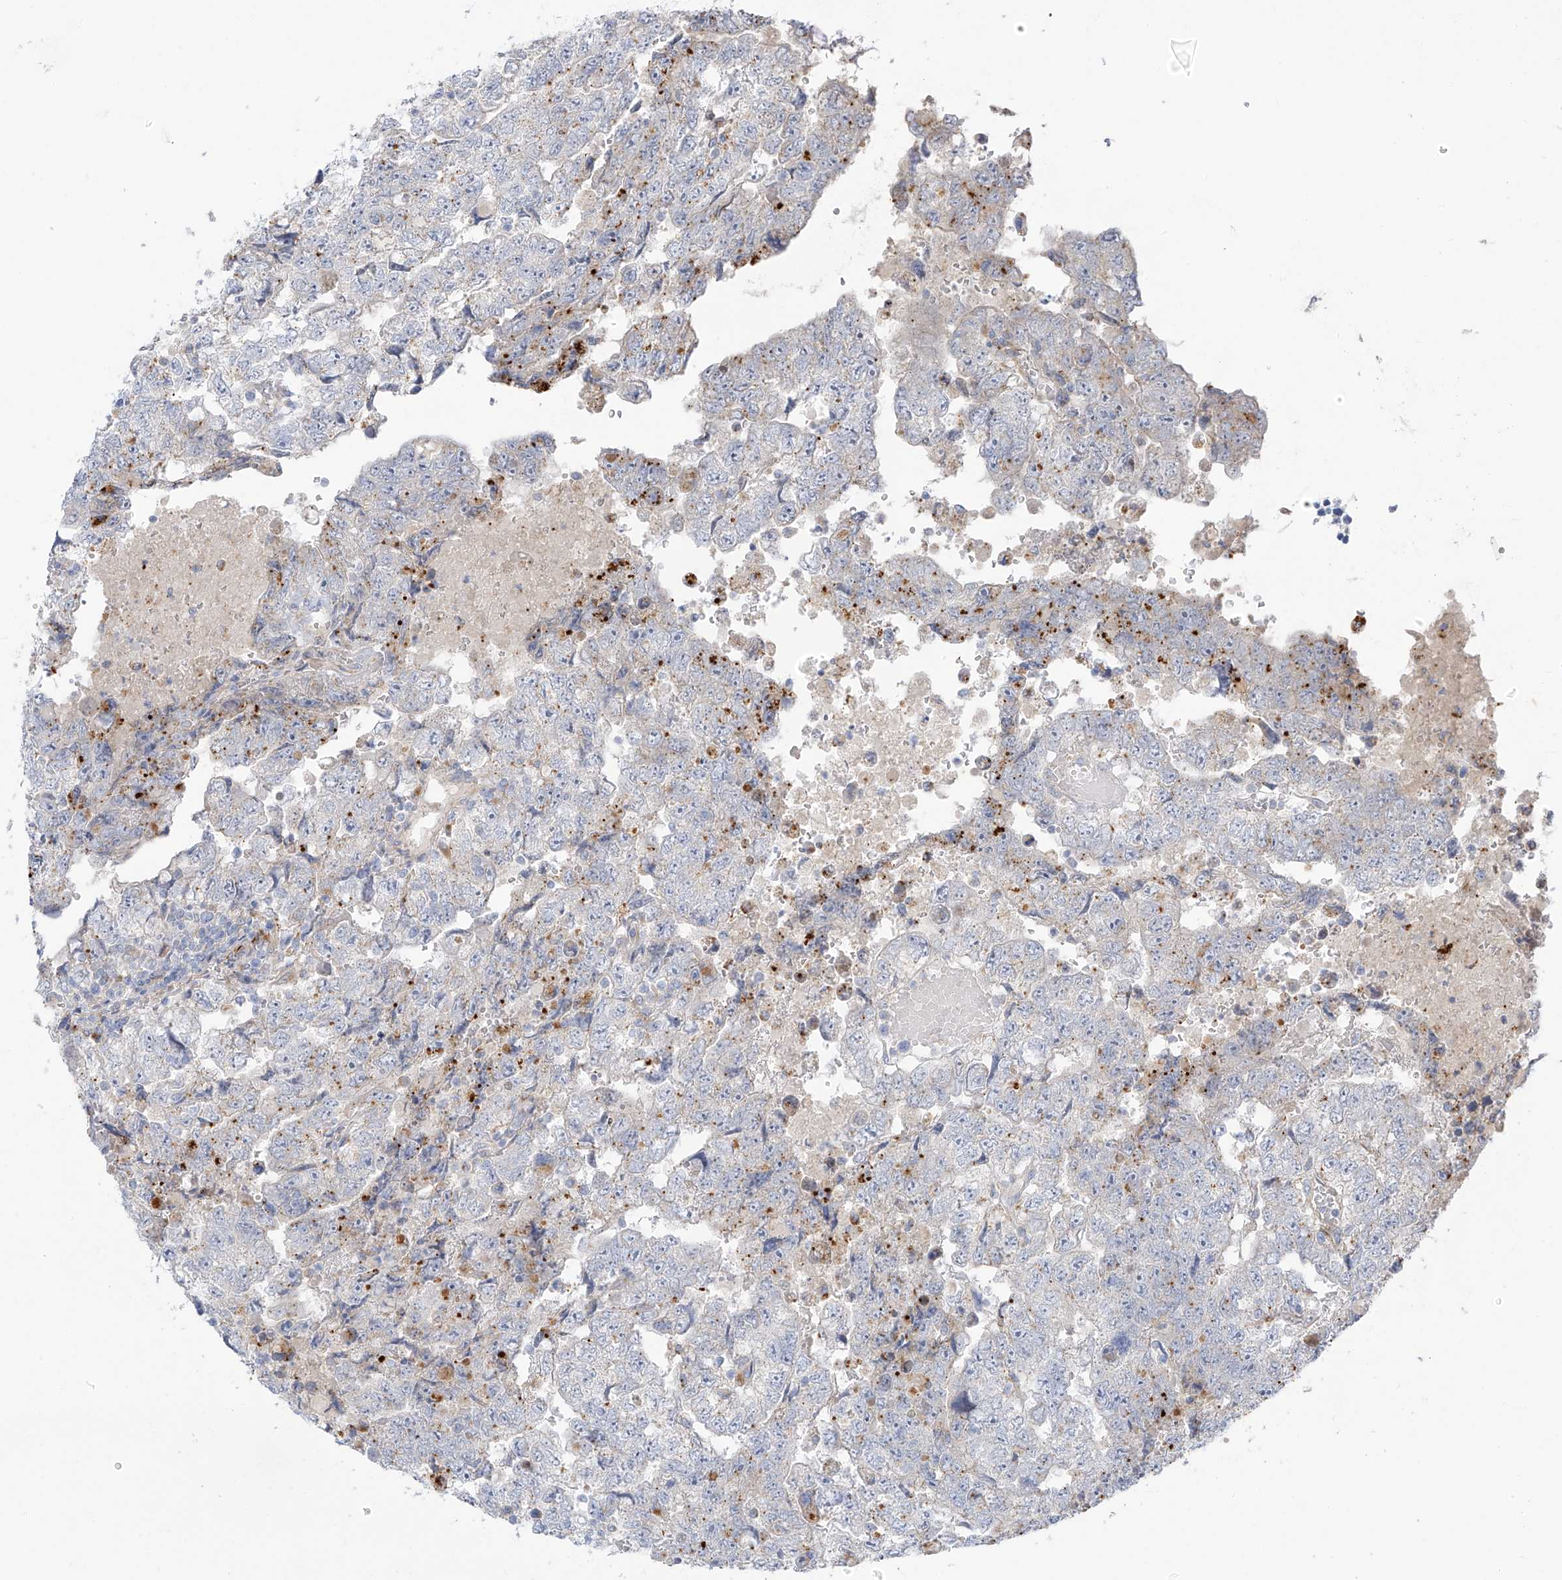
{"staining": {"intensity": "negative", "quantity": "none", "location": "none"}, "tissue": "testis cancer", "cell_type": "Tumor cells", "image_type": "cancer", "snomed": [{"axis": "morphology", "description": "Carcinoma, Embryonal, NOS"}, {"axis": "topography", "description": "Testis"}], "caption": "Immunohistochemical staining of human testis embryonal carcinoma reveals no significant staining in tumor cells.", "gene": "TAL2", "patient": {"sex": "male", "age": 36}}